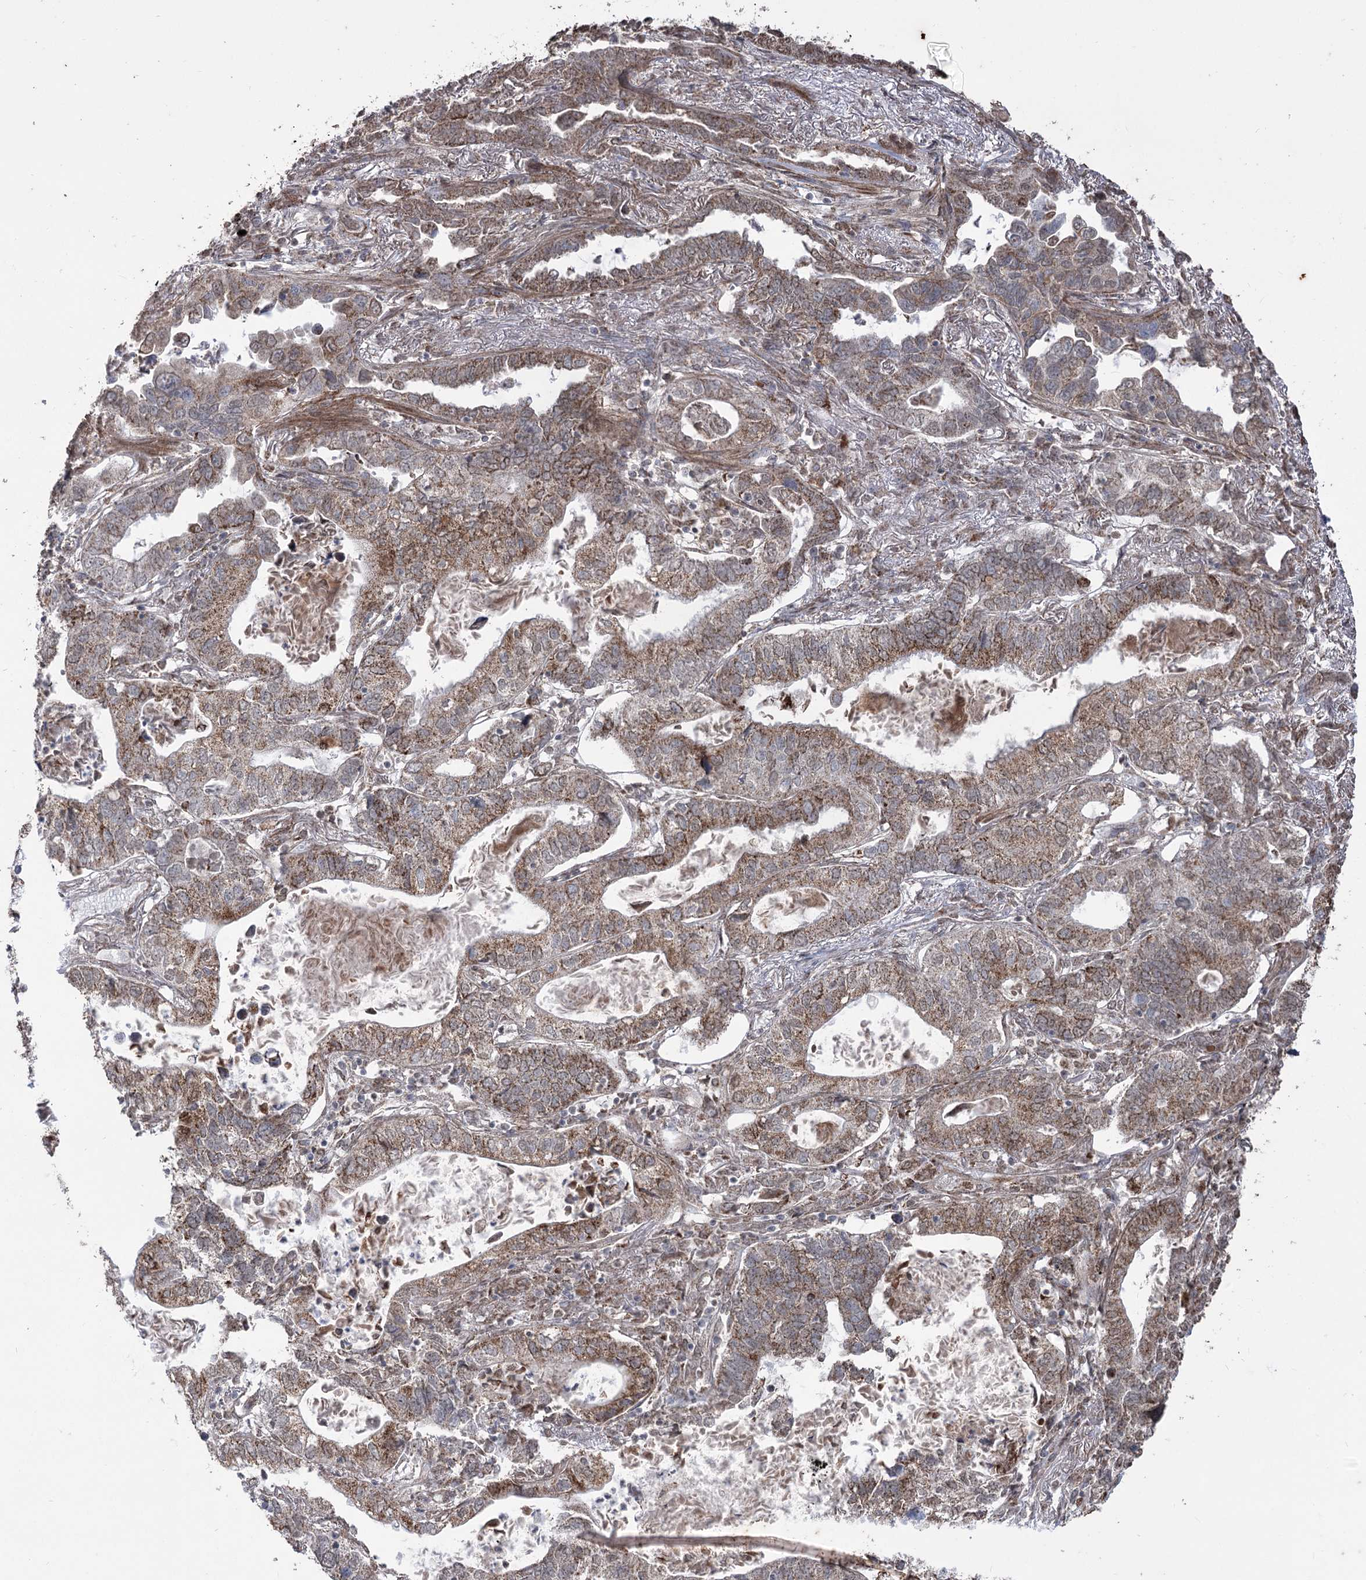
{"staining": {"intensity": "moderate", "quantity": ">75%", "location": "cytoplasmic/membranous"}, "tissue": "lung cancer", "cell_type": "Tumor cells", "image_type": "cancer", "snomed": [{"axis": "morphology", "description": "Adenocarcinoma, NOS"}, {"axis": "topography", "description": "Lung"}], "caption": "This image displays immunohistochemistry (IHC) staining of lung cancer, with medium moderate cytoplasmic/membranous positivity in about >75% of tumor cells.", "gene": "ZSCAN23", "patient": {"sex": "male", "age": 67}}